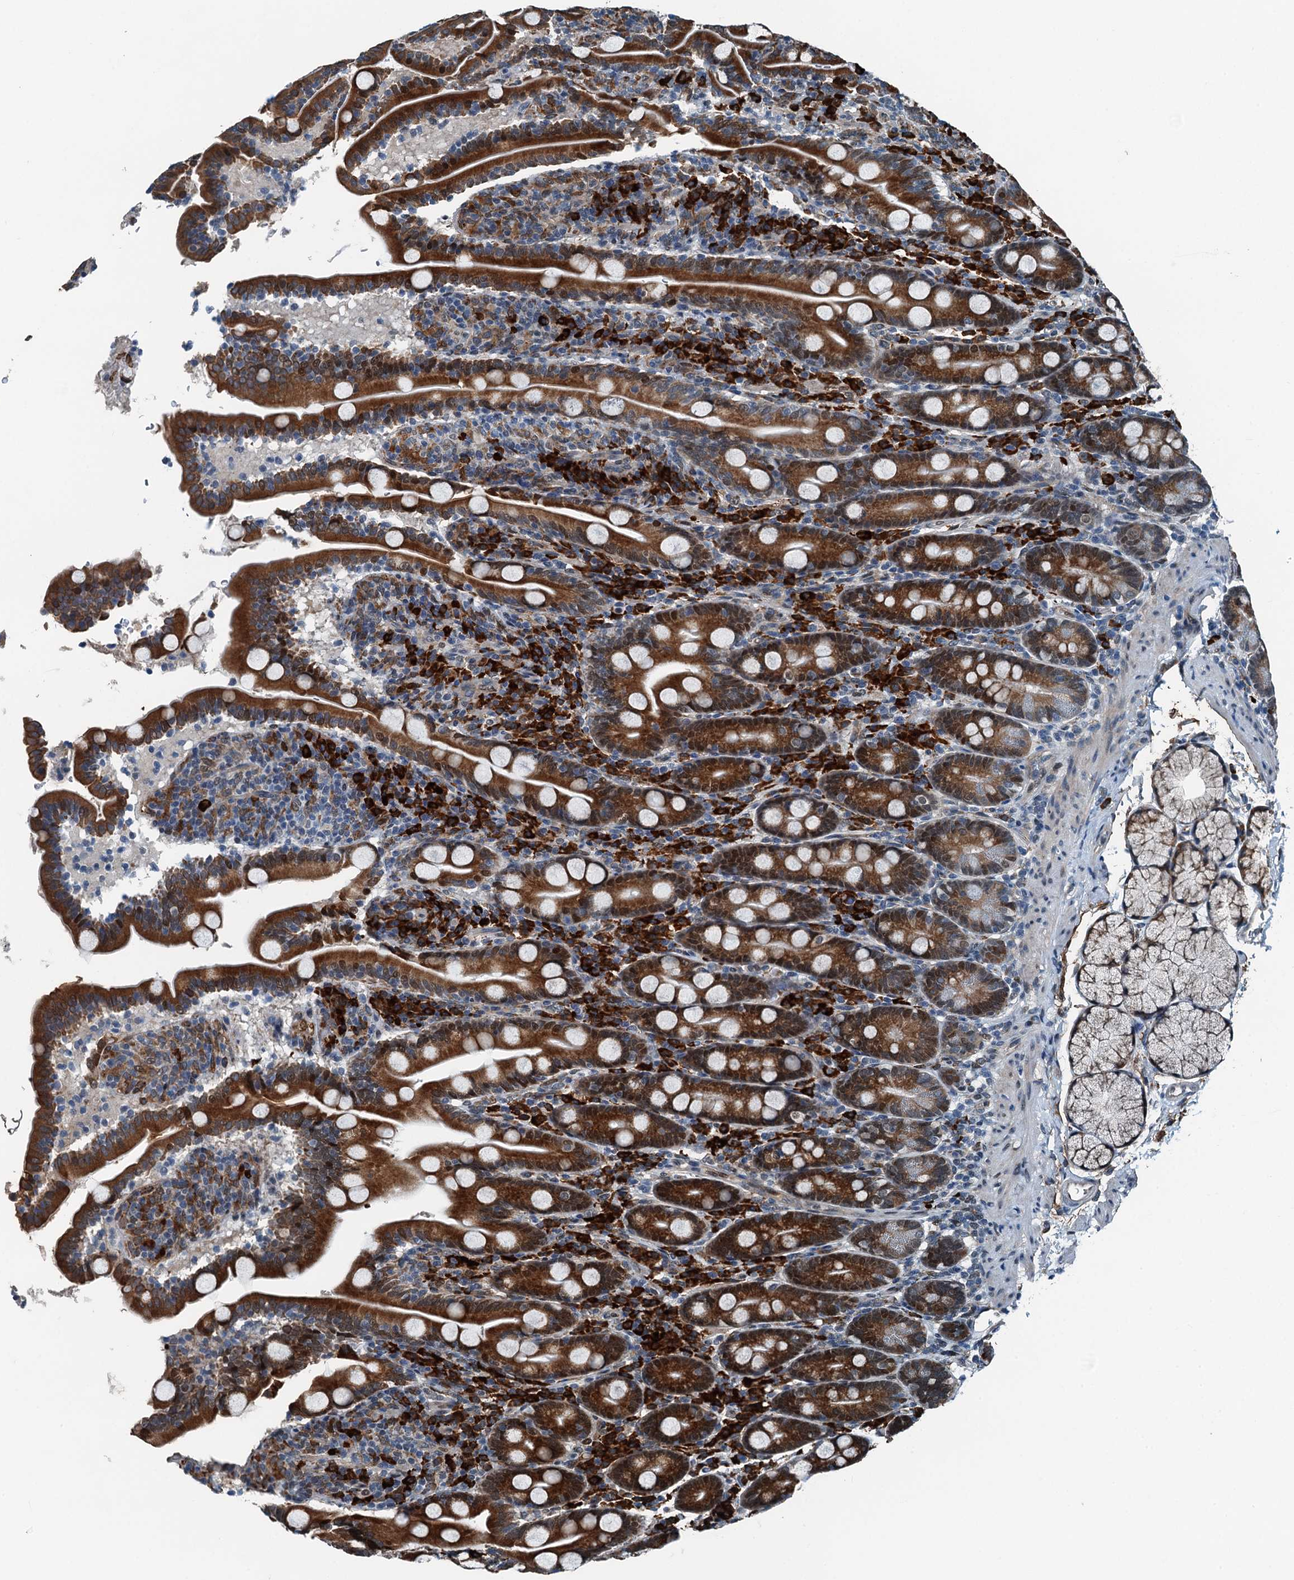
{"staining": {"intensity": "strong", "quantity": ">75%", "location": "cytoplasmic/membranous,nuclear"}, "tissue": "duodenum", "cell_type": "Glandular cells", "image_type": "normal", "snomed": [{"axis": "morphology", "description": "Normal tissue, NOS"}, {"axis": "topography", "description": "Duodenum"}], "caption": "This histopathology image reveals immunohistochemistry staining of unremarkable human duodenum, with high strong cytoplasmic/membranous,nuclear positivity in about >75% of glandular cells.", "gene": "TAMALIN", "patient": {"sex": "male", "age": 35}}